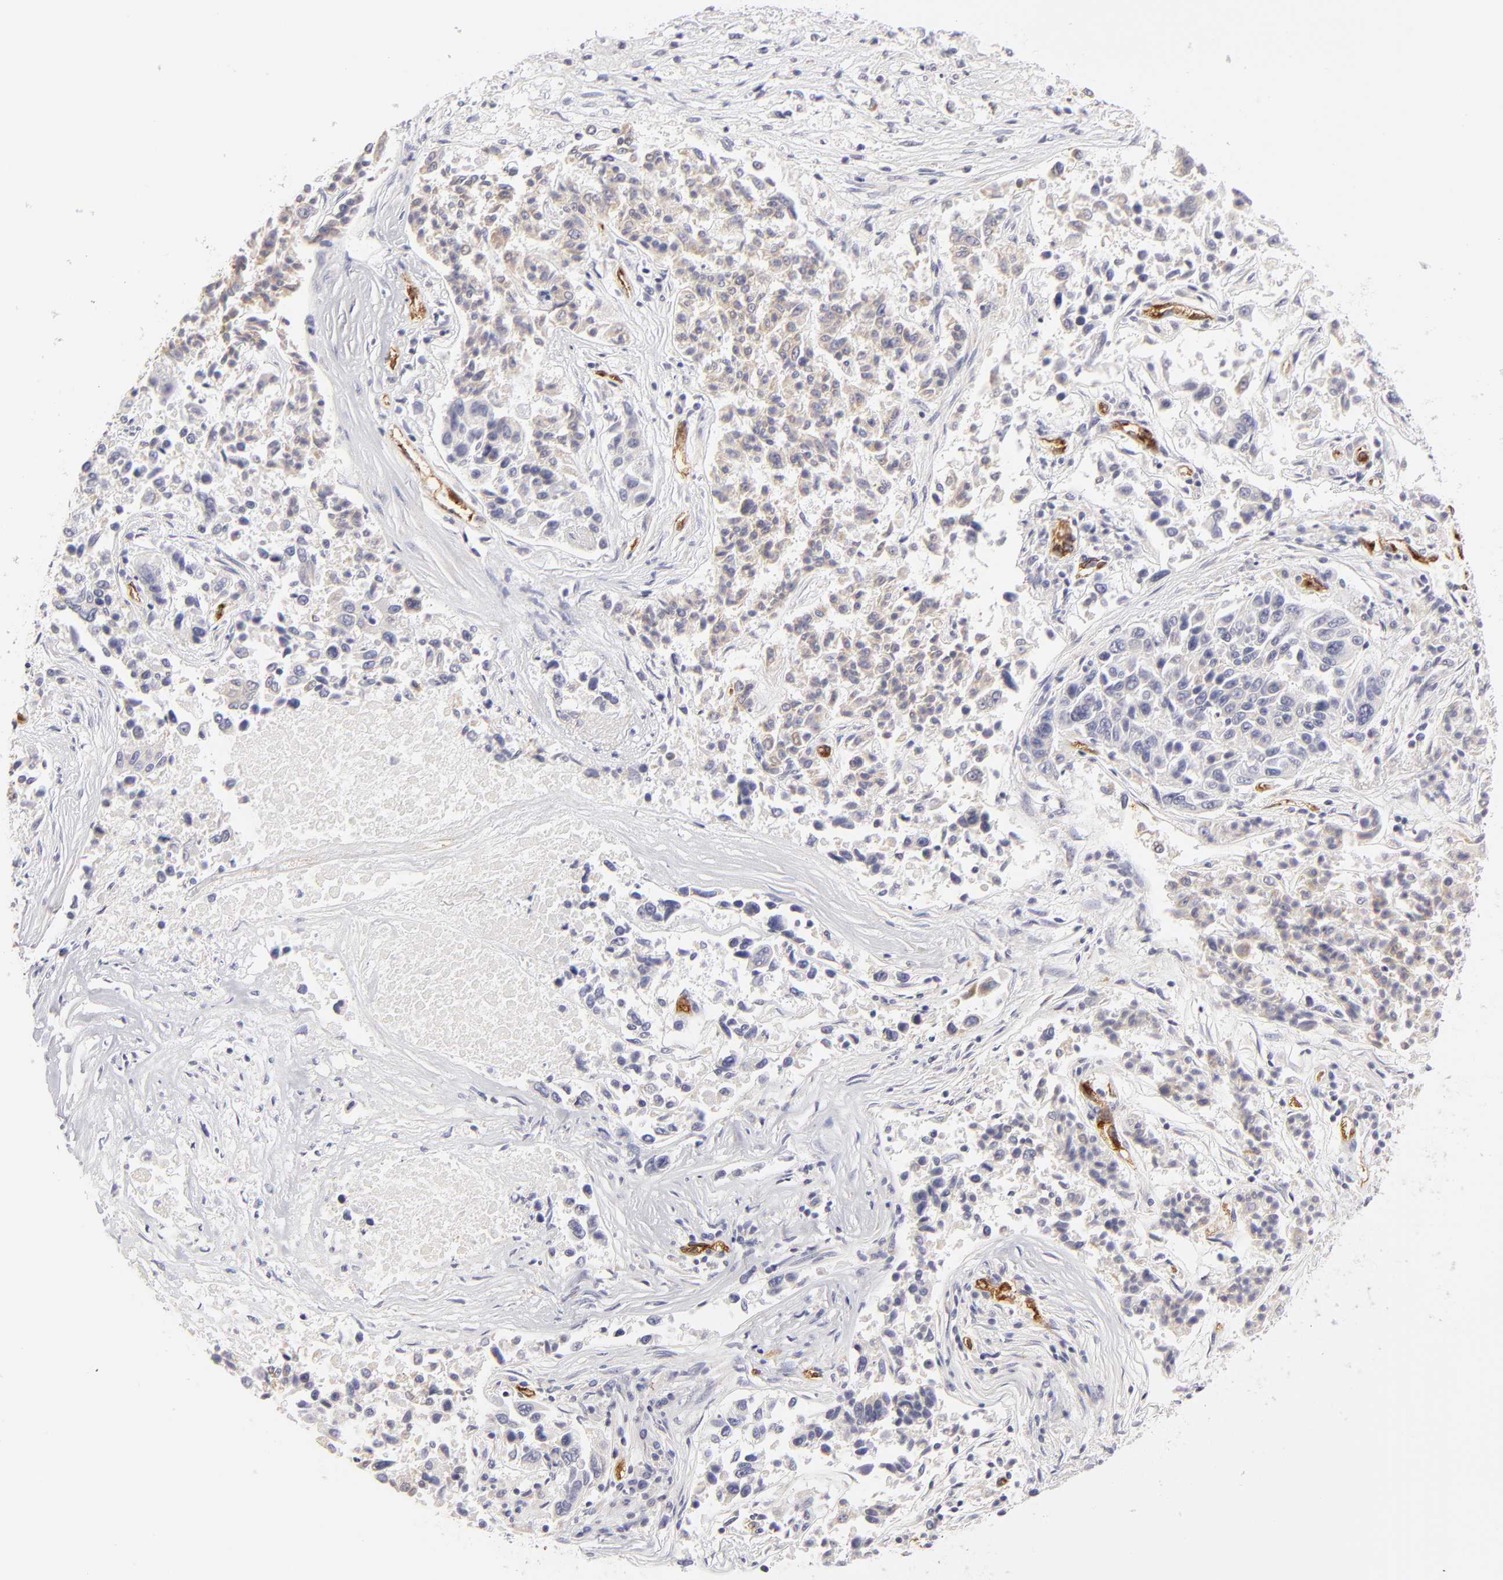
{"staining": {"intensity": "negative", "quantity": "none", "location": "none"}, "tissue": "lung cancer", "cell_type": "Tumor cells", "image_type": "cancer", "snomed": [{"axis": "morphology", "description": "Adenocarcinoma, NOS"}, {"axis": "topography", "description": "Lung"}], "caption": "Lung adenocarcinoma was stained to show a protein in brown. There is no significant expression in tumor cells.", "gene": "PLVAP", "patient": {"sex": "male", "age": 84}}